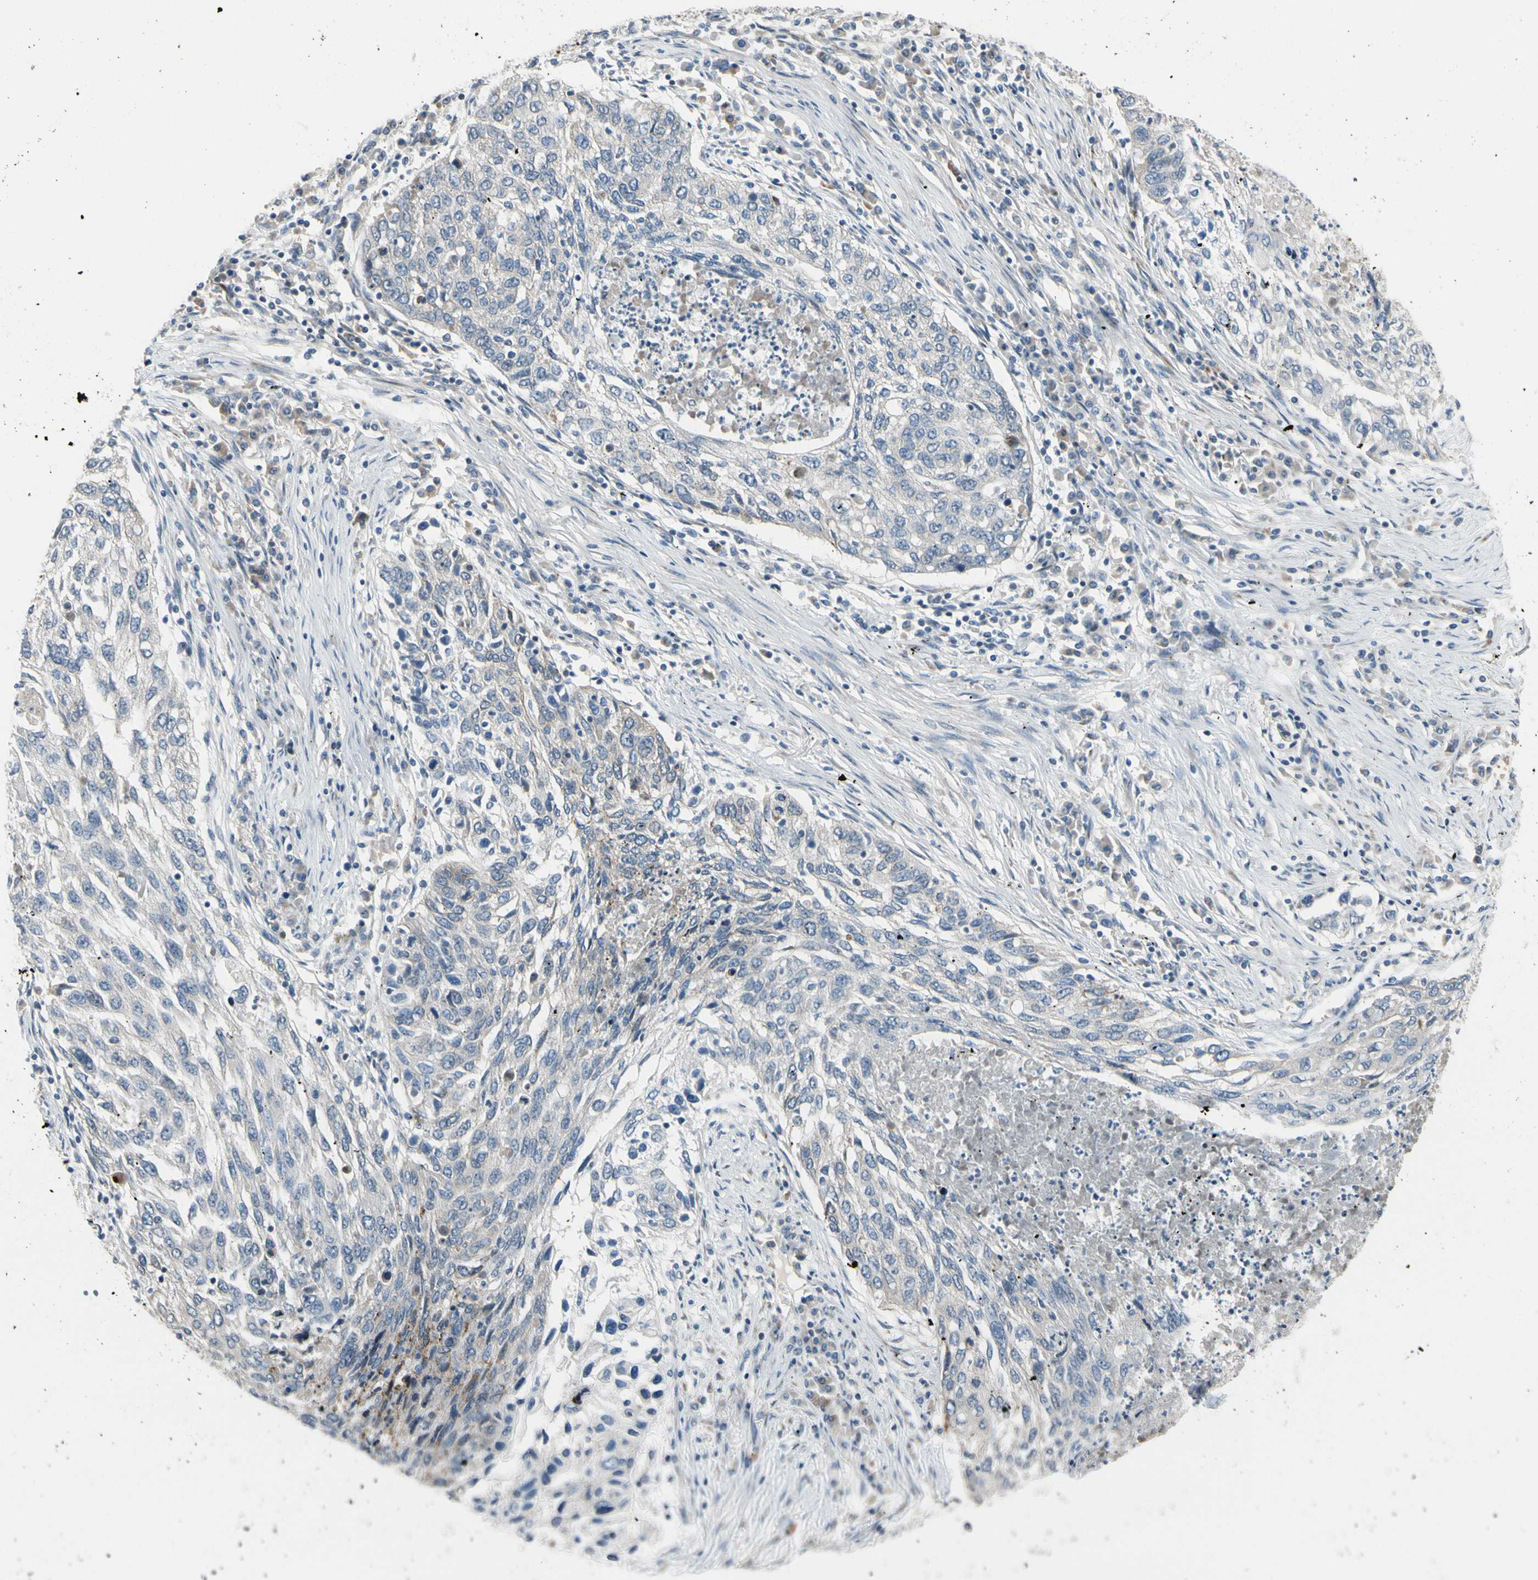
{"staining": {"intensity": "weak", "quantity": "<25%", "location": "cytoplasmic/membranous"}, "tissue": "lung cancer", "cell_type": "Tumor cells", "image_type": "cancer", "snomed": [{"axis": "morphology", "description": "Squamous cell carcinoma, NOS"}, {"axis": "topography", "description": "Lung"}], "caption": "A micrograph of lung cancer stained for a protein shows no brown staining in tumor cells. (DAB IHC, high magnification).", "gene": "PIP5K1B", "patient": {"sex": "female", "age": 63}}